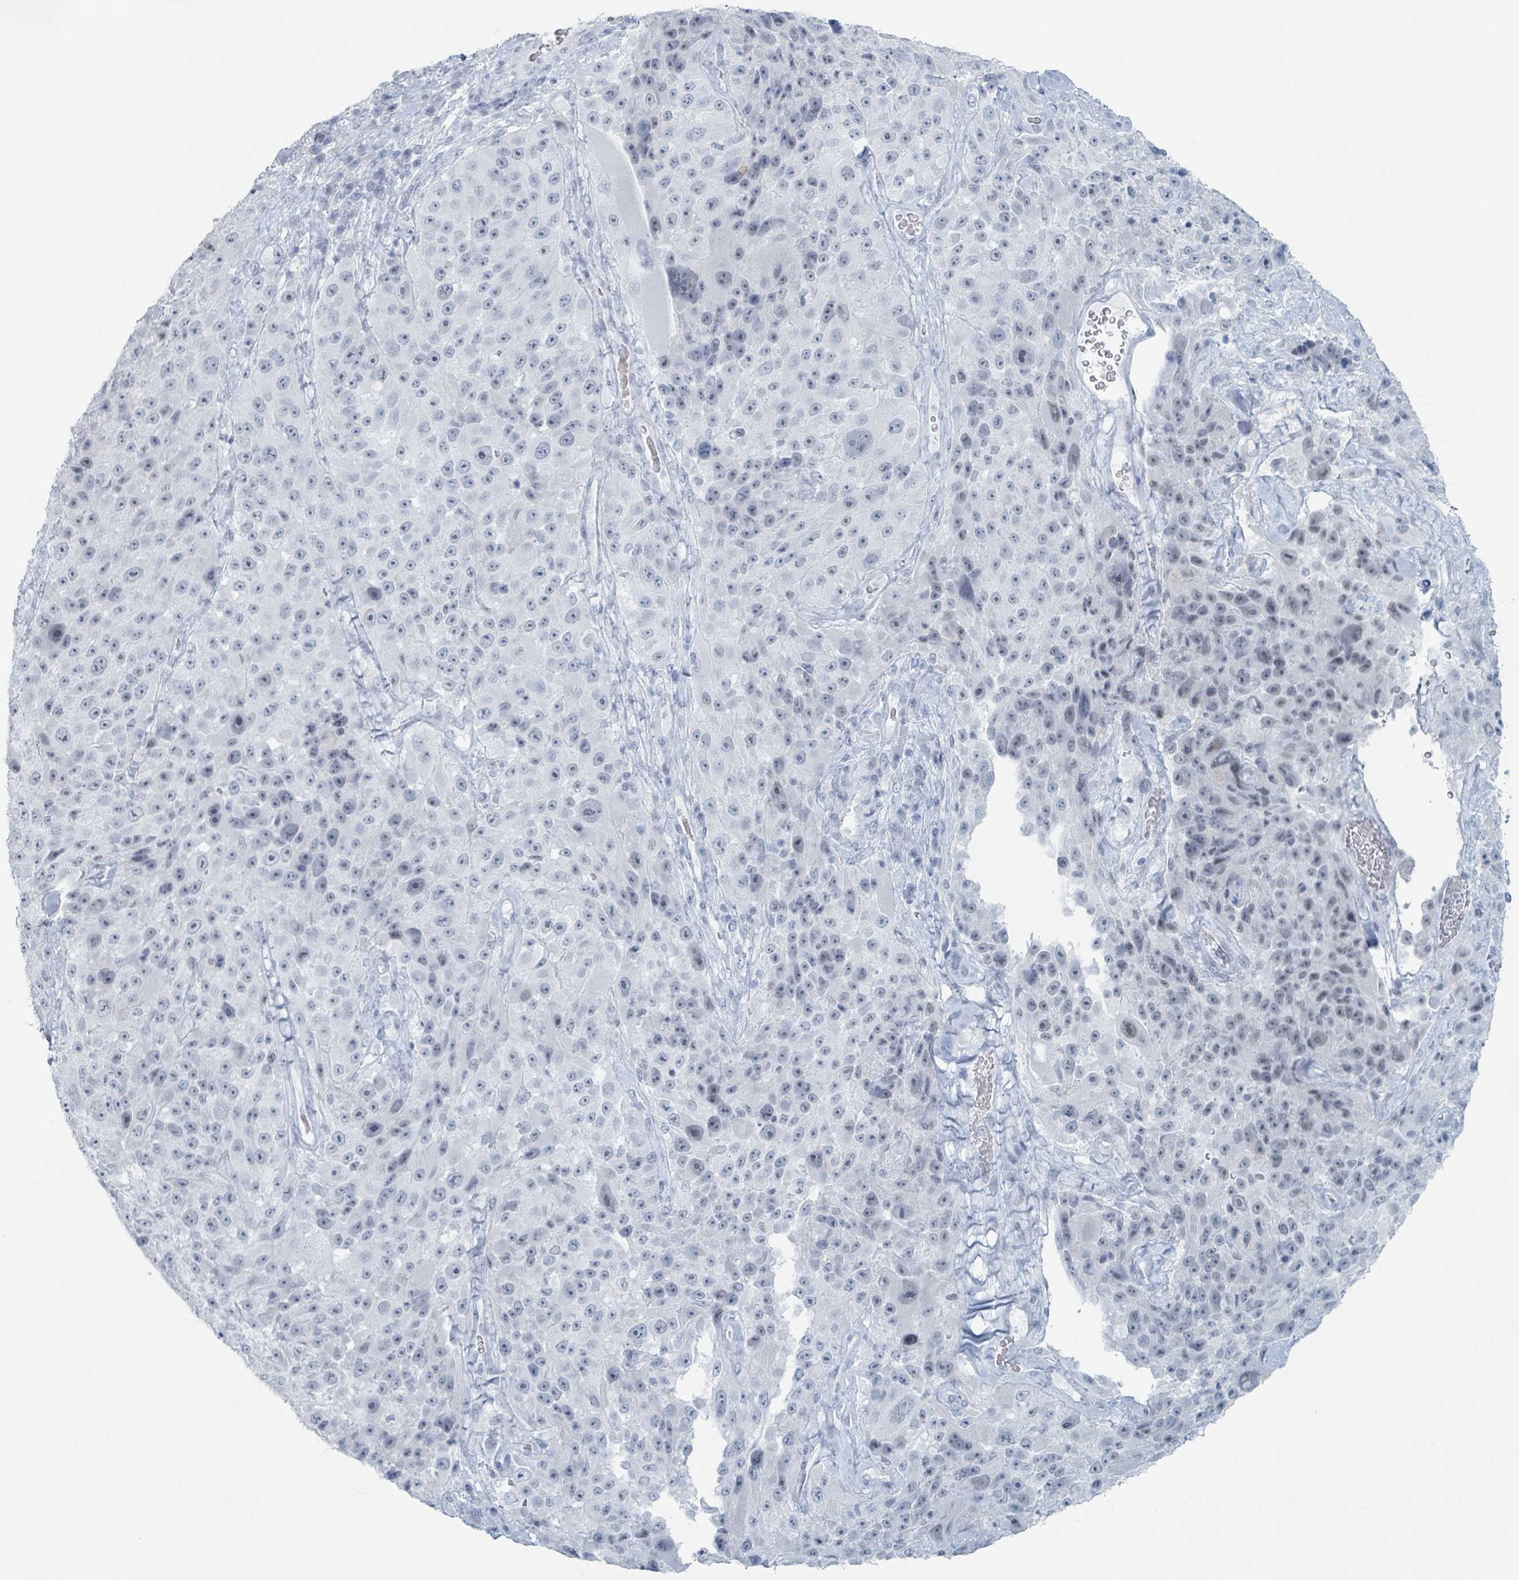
{"staining": {"intensity": "negative", "quantity": "none", "location": "none"}, "tissue": "melanoma", "cell_type": "Tumor cells", "image_type": "cancer", "snomed": [{"axis": "morphology", "description": "Malignant melanoma, Metastatic site"}, {"axis": "topography", "description": "Lymph node"}], "caption": "The image displays no significant expression in tumor cells of malignant melanoma (metastatic site).", "gene": "GPR15LG", "patient": {"sex": "male", "age": 62}}